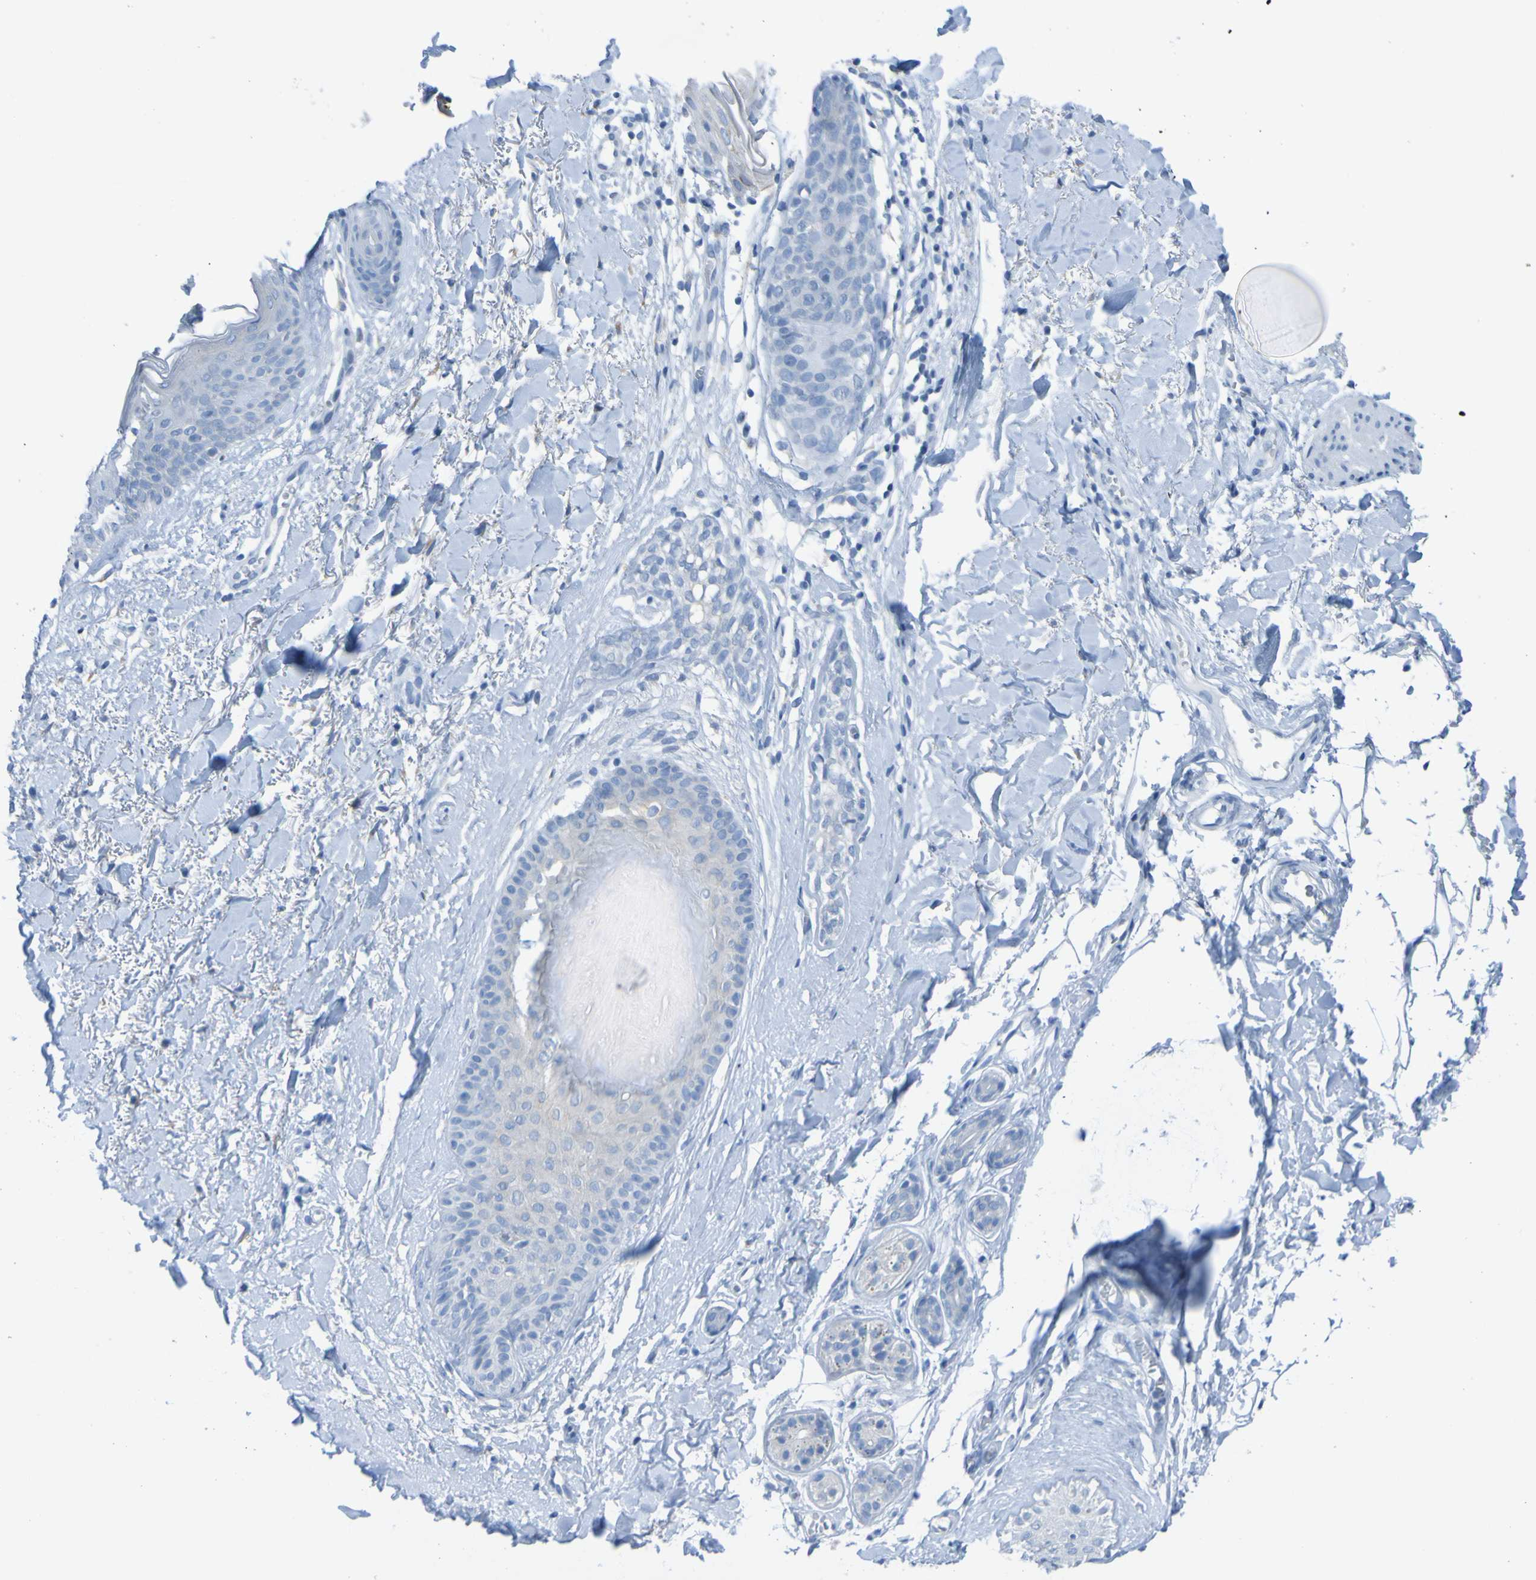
{"staining": {"intensity": "negative", "quantity": "none", "location": "none"}, "tissue": "skin cancer", "cell_type": "Tumor cells", "image_type": "cancer", "snomed": [{"axis": "morphology", "description": "Normal tissue, NOS"}, {"axis": "morphology", "description": "Basal cell carcinoma"}, {"axis": "topography", "description": "Skin"}], "caption": "Human skin cancer (basal cell carcinoma) stained for a protein using immunohistochemistry (IHC) displays no staining in tumor cells.", "gene": "ACMSD", "patient": {"sex": "female", "age": 70}}